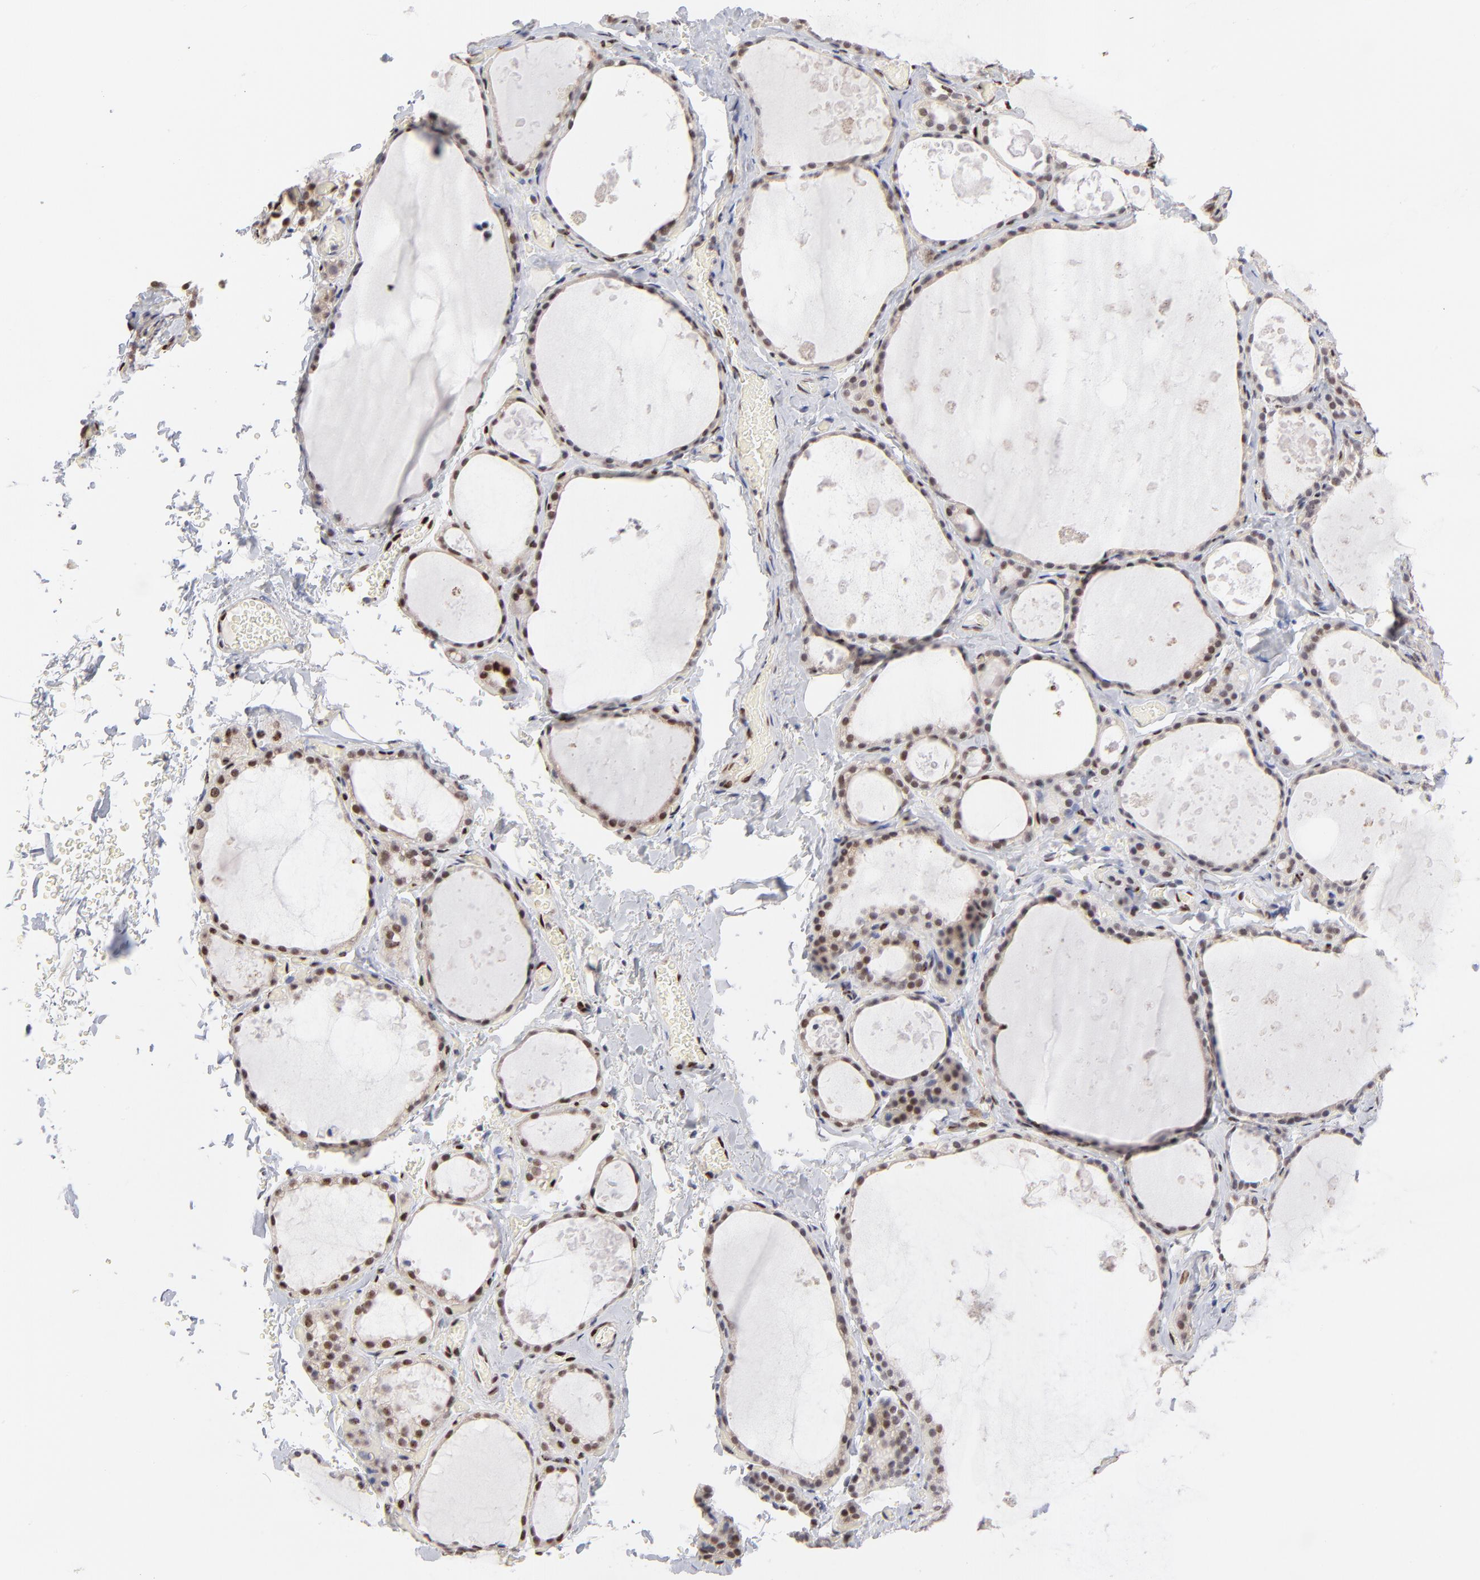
{"staining": {"intensity": "moderate", "quantity": ">75%", "location": "nuclear"}, "tissue": "thyroid gland", "cell_type": "Glandular cells", "image_type": "normal", "snomed": [{"axis": "morphology", "description": "Normal tissue, NOS"}, {"axis": "topography", "description": "Thyroid gland"}], "caption": "This histopathology image displays immunohistochemistry (IHC) staining of unremarkable thyroid gland, with medium moderate nuclear positivity in about >75% of glandular cells.", "gene": "STAT3", "patient": {"sex": "male", "age": 61}}